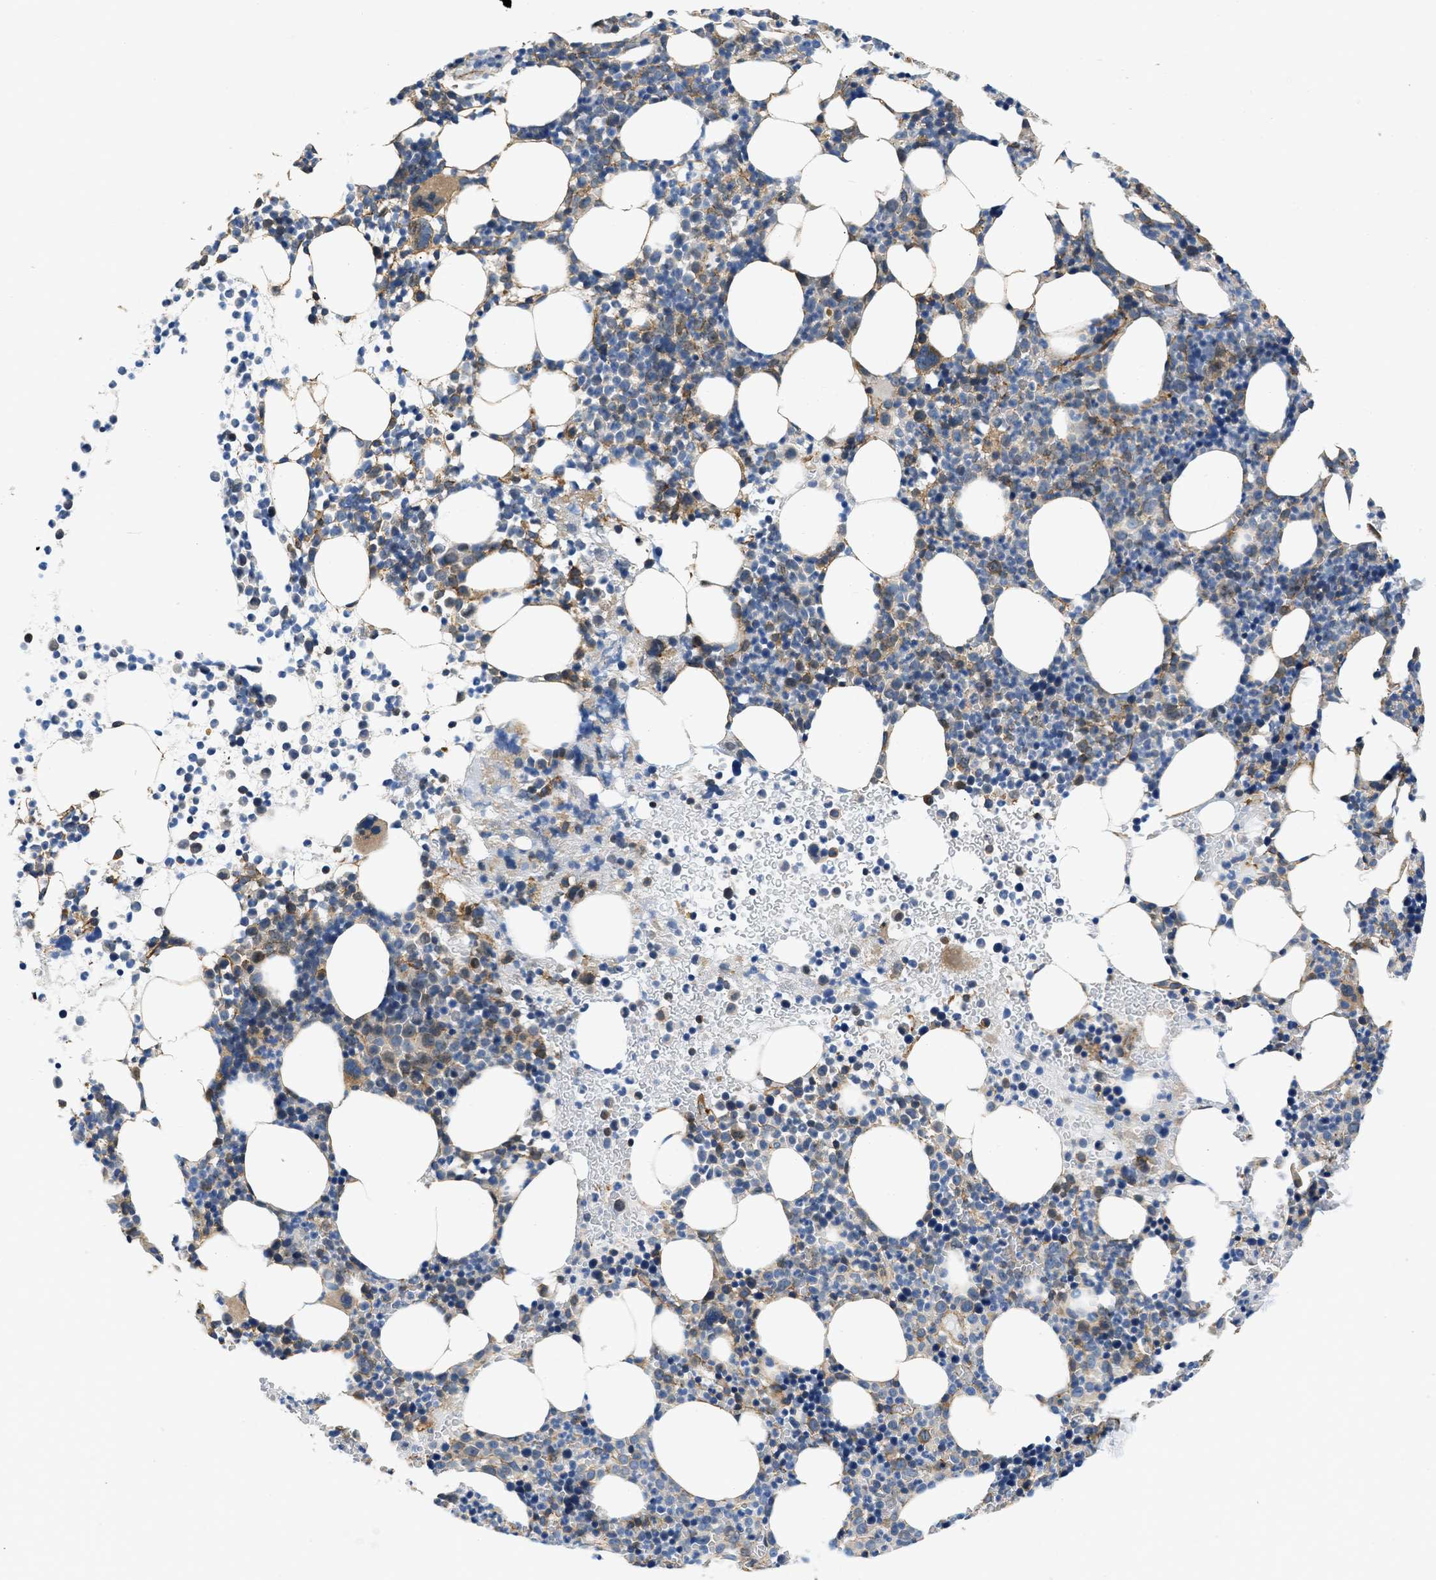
{"staining": {"intensity": "moderate", "quantity": "25%-75%", "location": "cytoplasmic/membranous"}, "tissue": "bone marrow", "cell_type": "Hematopoietic cells", "image_type": "normal", "snomed": [{"axis": "morphology", "description": "Normal tissue, NOS"}, {"axis": "morphology", "description": "Inflammation, NOS"}, {"axis": "topography", "description": "Bone marrow"}], "caption": "A medium amount of moderate cytoplasmic/membranous staining is identified in about 25%-75% of hematopoietic cells in benign bone marrow.", "gene": "SEPTIN2", "patient": {"sex": "female", "age": 67}}